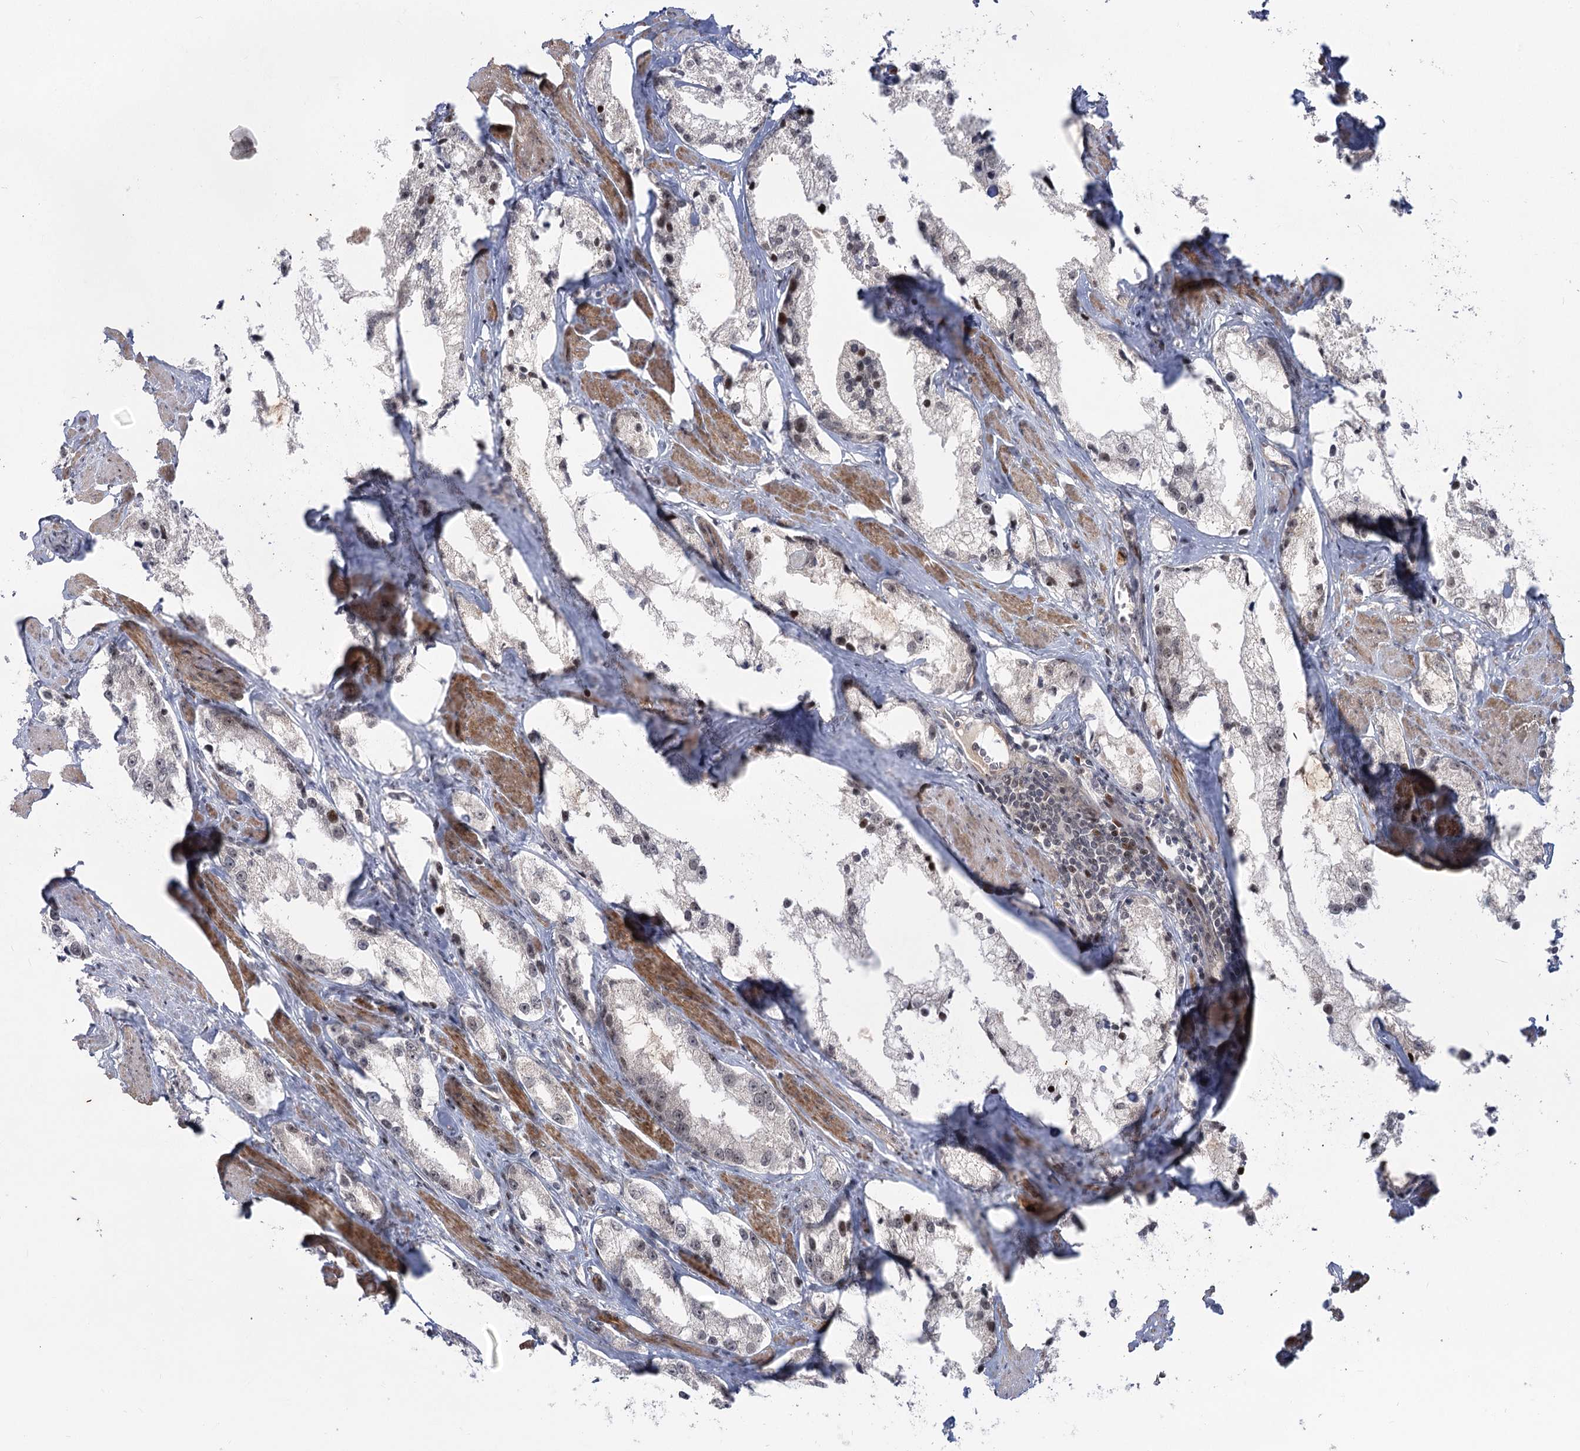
{"staining": {"intensity": "negative", "quantity": "none", "location": "none"}, "tissue": "prostate cancer", "cell_type": "Tumor cells", "image_type": "cancer", "snomed": [{"axis": "morphology", "description": "Adenocarcinoma, High grade"}, {"axis": "topography", "description": "Prostate"}], "caption": "Immunohistochemistry photomicrograph of prostate high-grade adenocarcinoma stained for a protein (brown), which demonstrates no positivity in tumor cells.", "gene": "HELQ", "patient": {"sex": "male", "age": 66}}